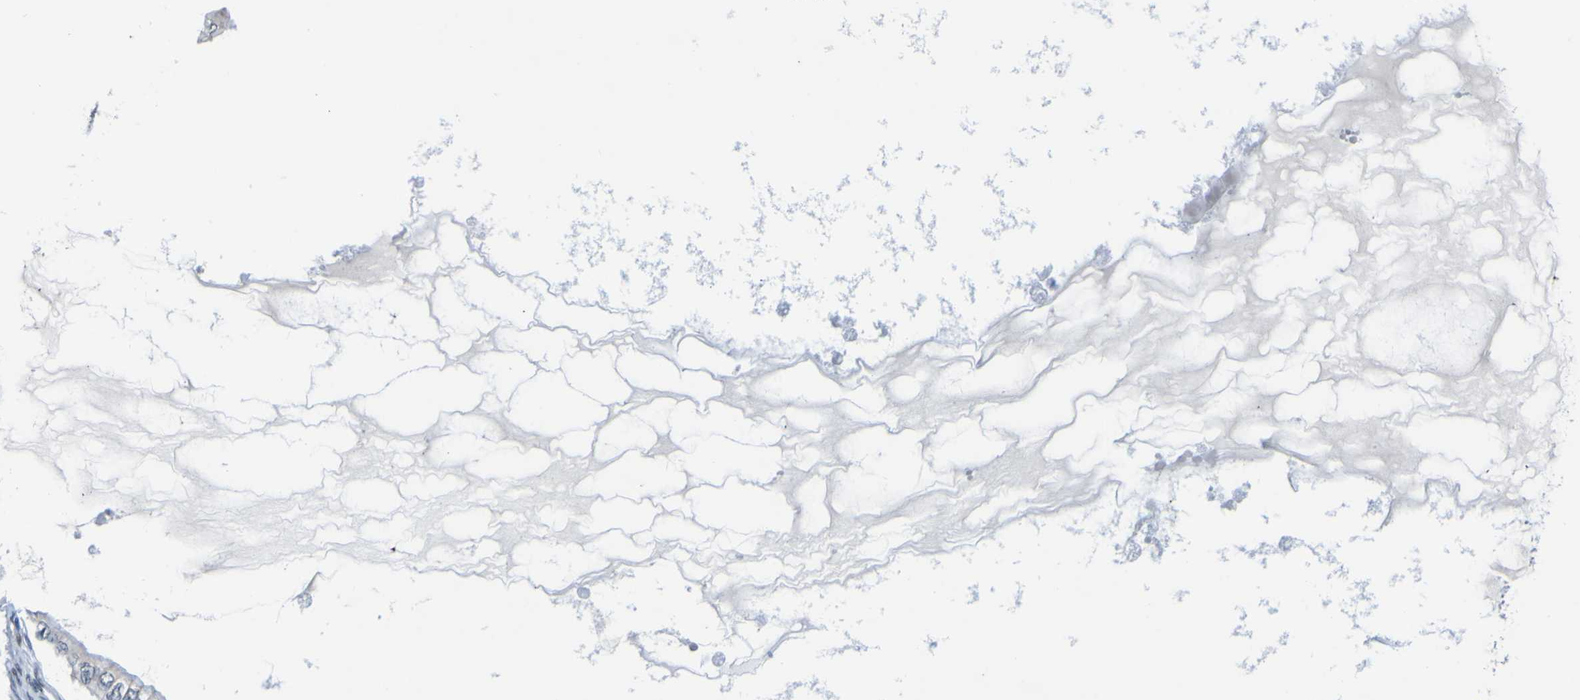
{"staining": {"intensity": "negative", "quantity": "none", "location": "none"}, "tissue": "ovarian cancer", "cell_type": "Tumor cells", "image_type": "cancer", "snomed": [{"axis": "morphology", "description": "Cystadenocarcinoma, mucinous, NOS"}, {"axis": "topography", "description": "Ovary"}], "caption": "Immunohistochemistry (IHC) image of mucinous cystadenocarcinoma (ovarian) stained for a protein (brown), which reveals no expression in tumor cells. (DAB IHC visualized using brightfield microscopy, high magnification).", "gene": "CUL4B", "patient": {"sex": "female", "age": 80}}